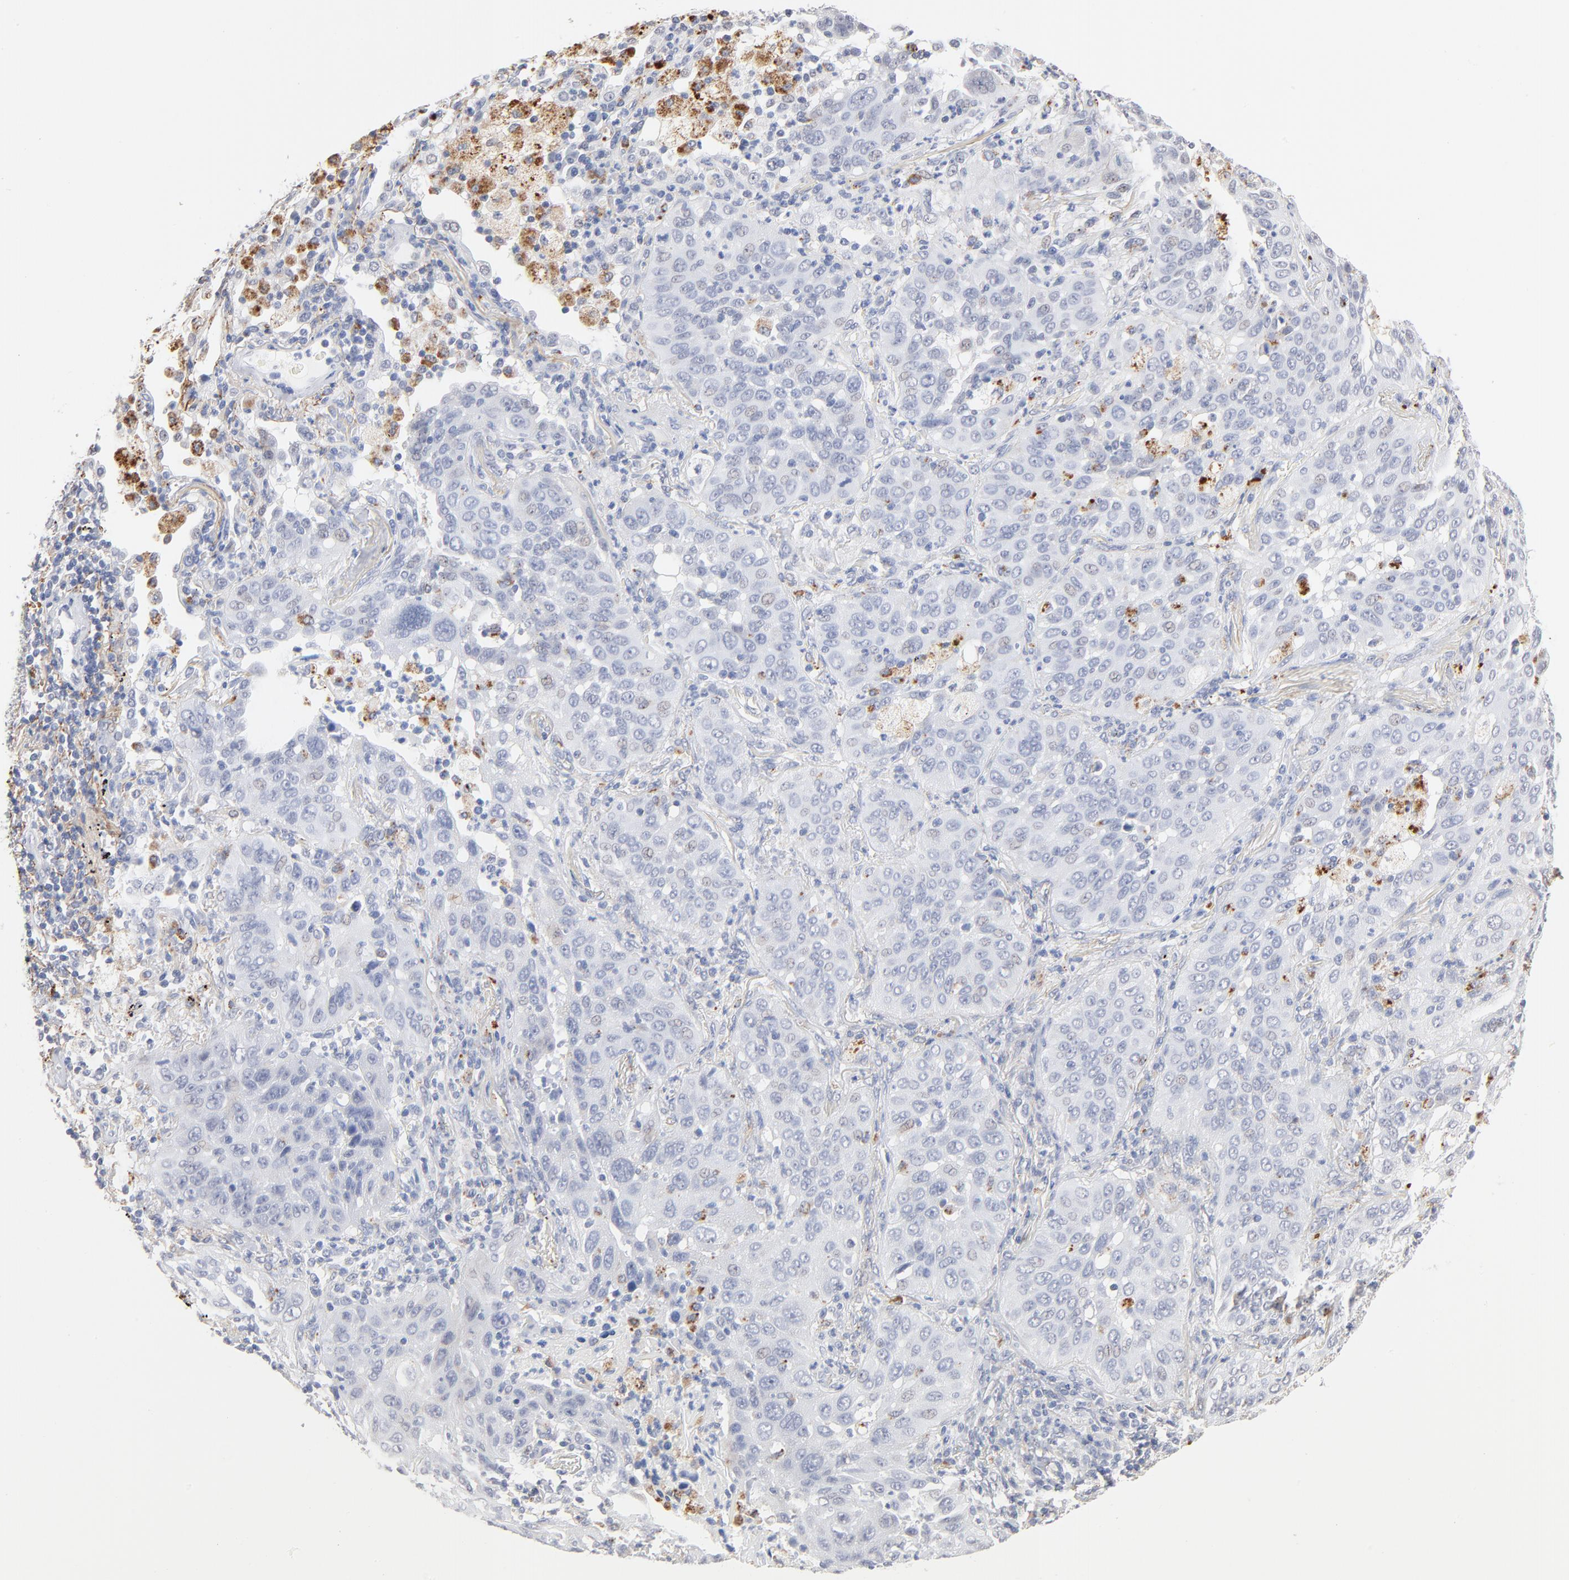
{"staining": {"intensity": "negative", "quantity": "none", "location": "none"}, "tissue": "lung cancer", "cell_type": "Tumor cells", "image_type": "cancer", "snomed": [{"axis": "morphology", "description": "Squamous cell carcinoma, NOS"}, {"axis": "topography", "description": "Lung"}], "caption": "Immunohistochemistry micrograph of human lung cancer stained for a protein (brown), which exhibits no expression in tumor cells.", "gene": "LTBP2", "patient": {"sex": "female", "age": 67}}